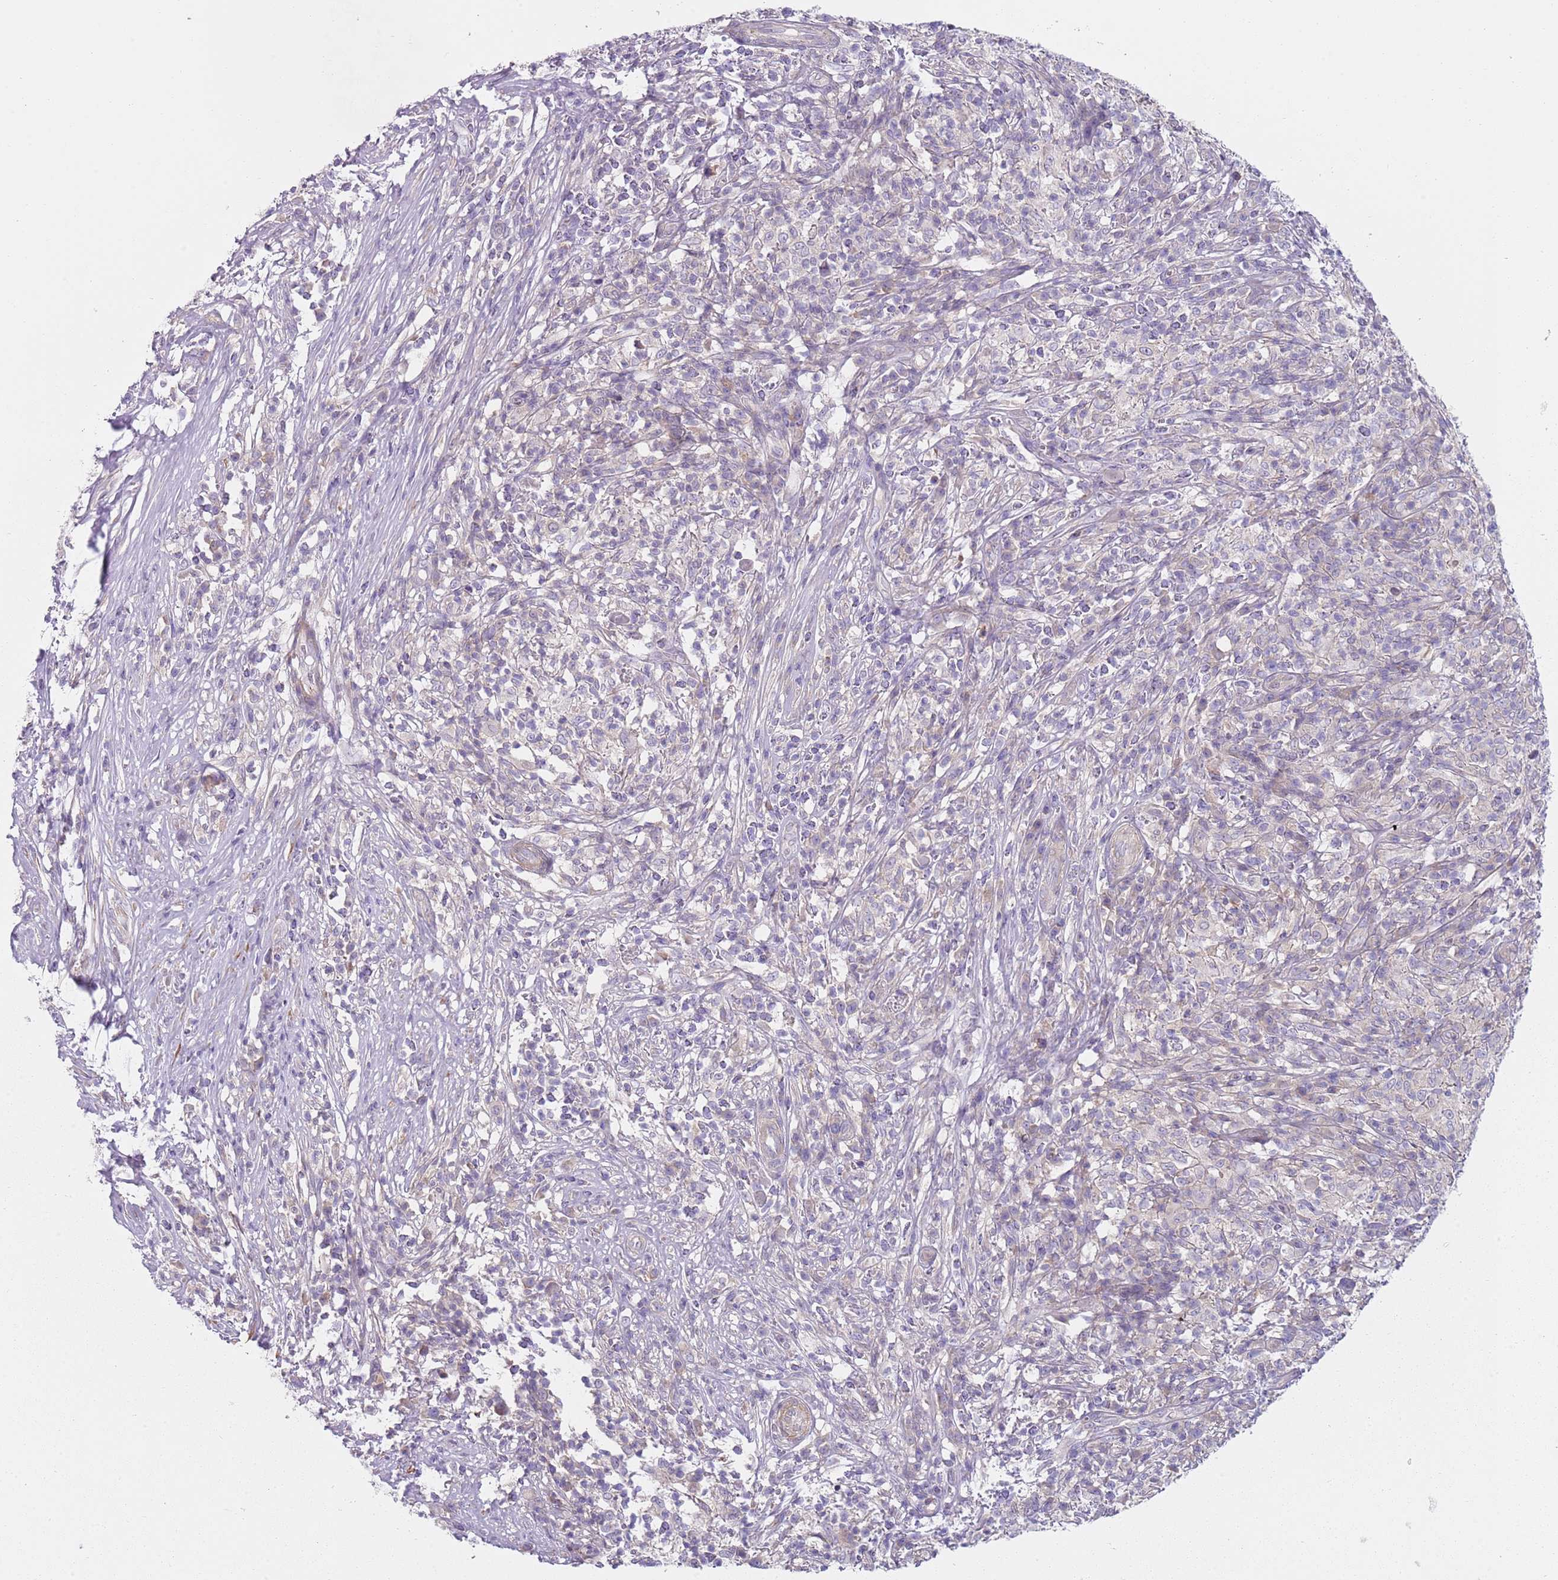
{"staining": {"intensity": "negative", "quantity": "none", "location": "none"}, "tissue": "melanoma", "cell_type": "Tumor cells", "image_type": "cancer", "snomed": [{"axis": "morphology", "description": "Malignant melanoma, NOS"}, {"axis": "topography", "description": "Skin"}], "caption": "High power microscopy photomicrograph of an immunohistochemistry image of malignant melanoma, revealing no significant staining in tumor cells.", "gene": "SLC26A6", "patient": {"sex": "male", "age": 66}}